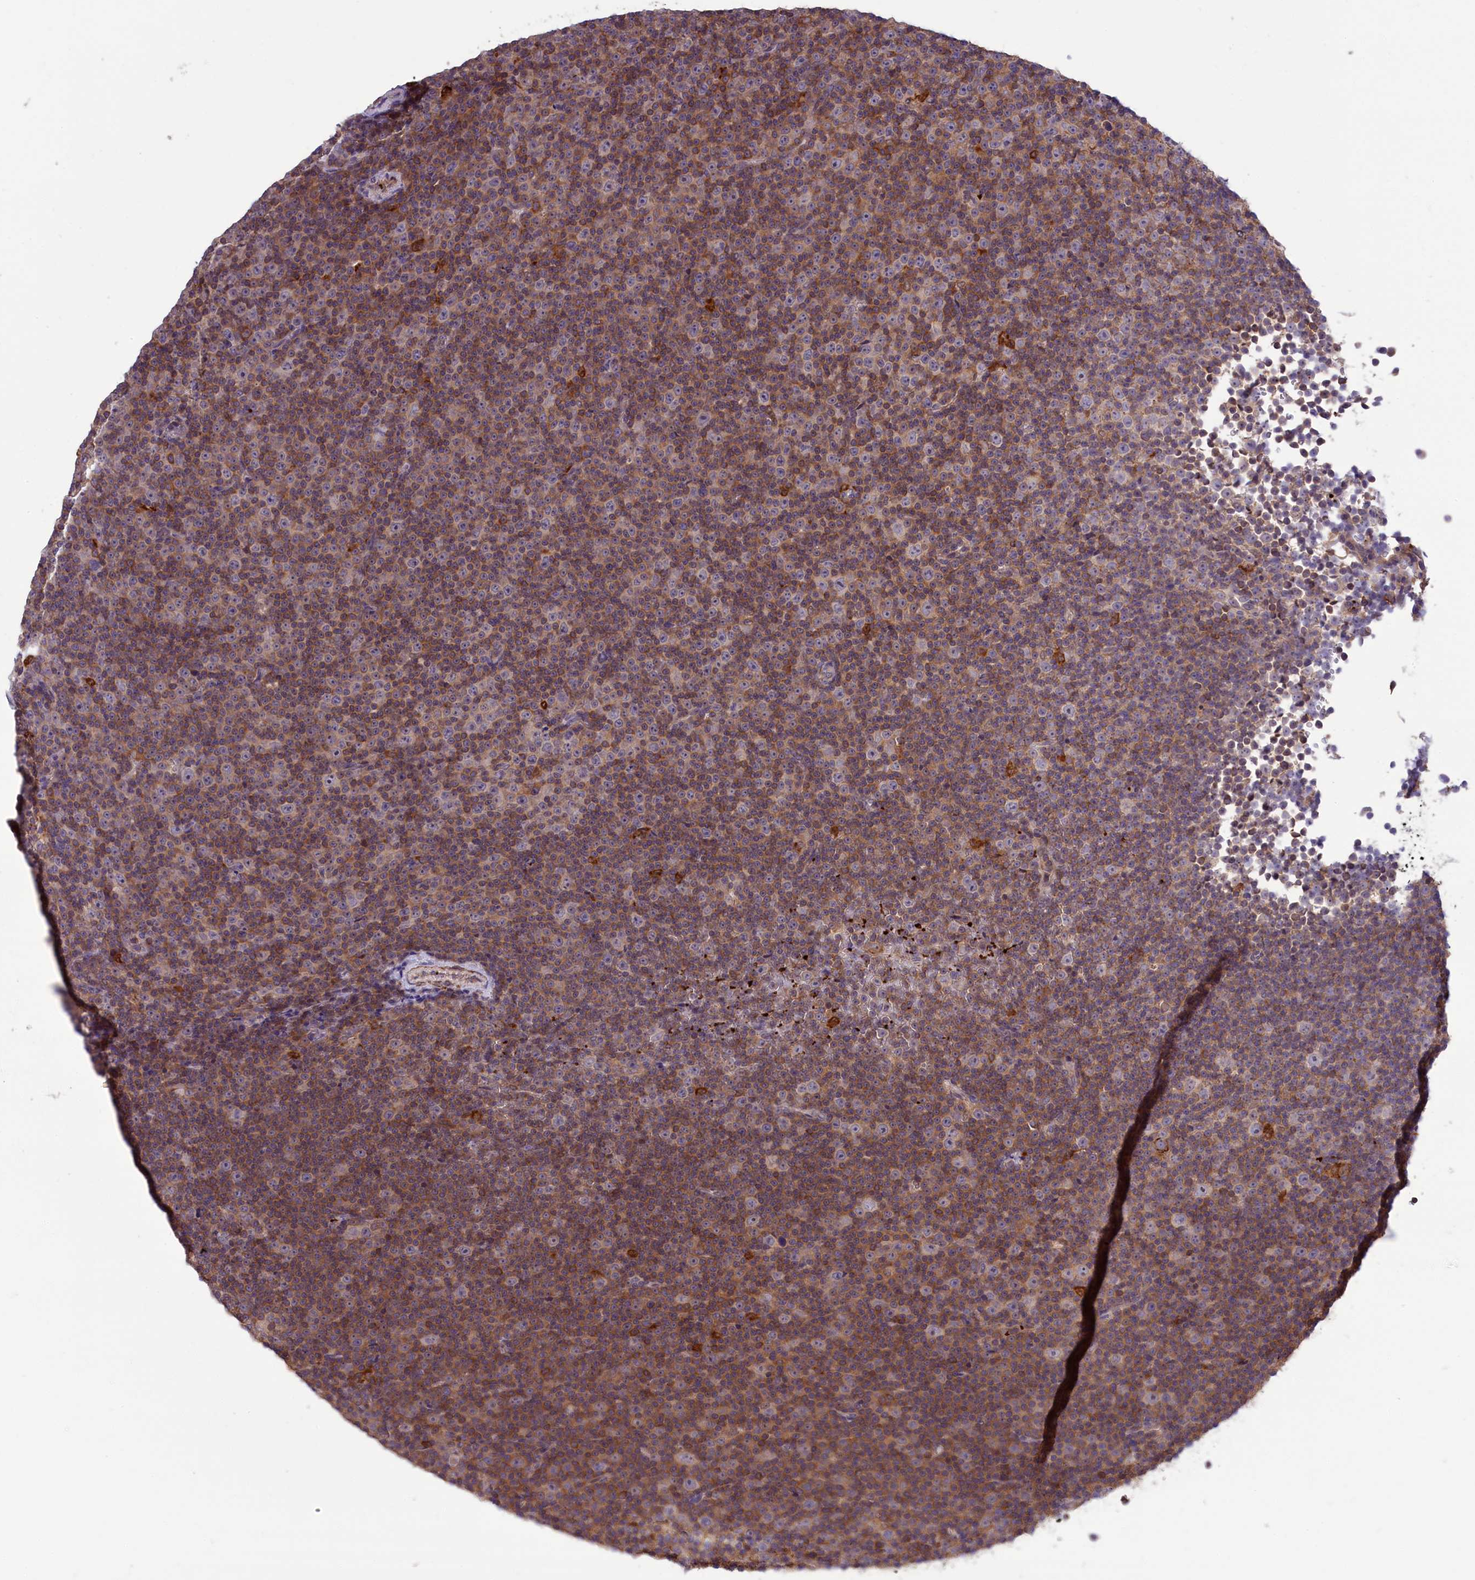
{"staining": {"intensity": "weak", "quantity": ">75%", "location": "cytoplasmic/membranous"}, "tissue": "lymphoma", "cell_type": "Tumor cells", "image_type": "cancer", "snomed": [{"axis": "morphology", "description": "Malignant lymphoma, non-Hodgkin's type, Low grade"}, {"axis": "topography", "description": "Lymph node"}], "caption": "Immunohistochemistry histopathology image of low-grade malignant lymphoma, non-Hodgkin's type stained for a protein (brown), which displays low levels of weak cytoplasmic/membranous staining in about >75% of tumor cells.", "gene": "HEATR3", "patient": {"sex": "female", "age": 67}}